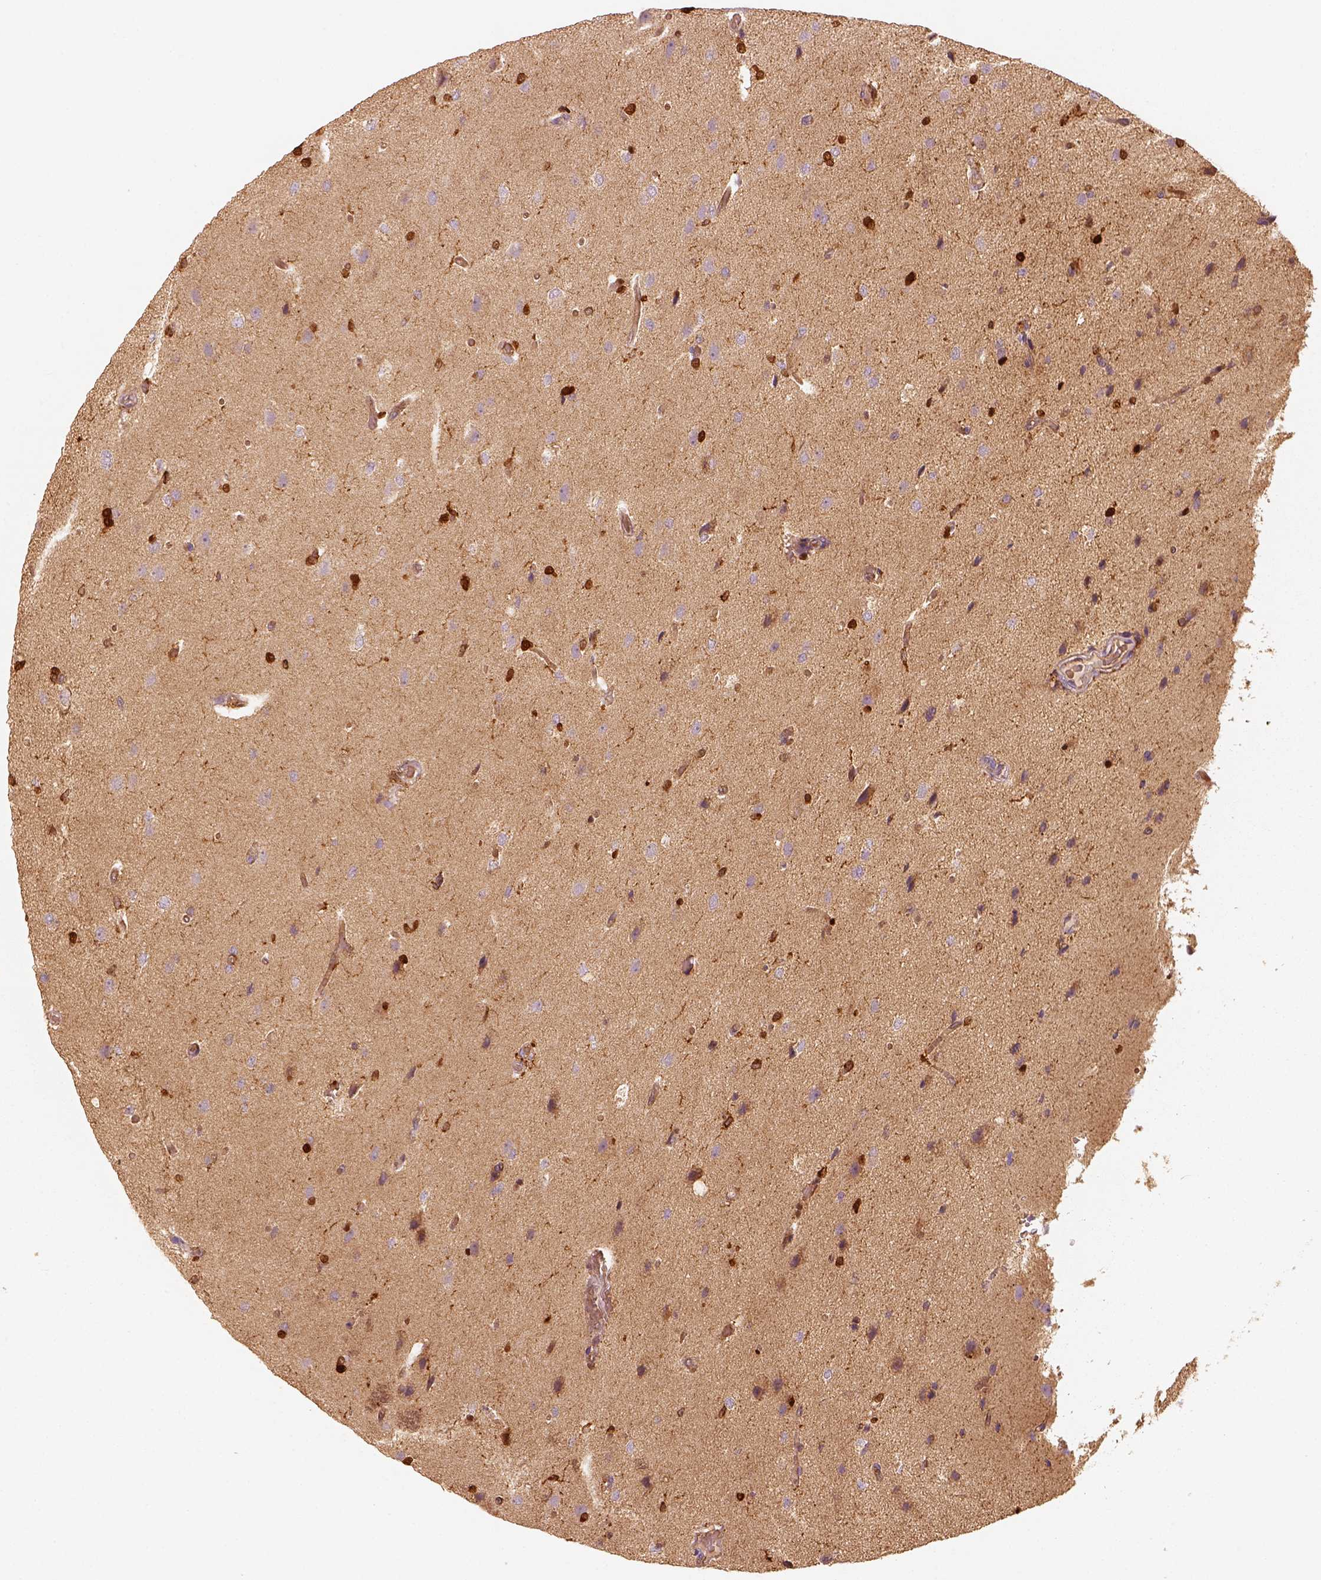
{"staining": {"intensity": "moderate", "quantity": ">75%", "location": "cytoplasmic/membranous"}, "tissue": "glioma", "cell_type": "Tumor cells", "image_type": "cancer", "snomed": [{"axis": "morphology", "description": "Glioma, malignant, High grade"}, {"axis": "topography", "description": "Brain"}], "caption": "A brown stain labels moderate cytoplasmic/membranous staining of a protein in malignant high-grade glioma tumor cells. Nuclei are stained in blue.", "gene": "FSCN1", "patient": {"sex": "male", "age": 68}}